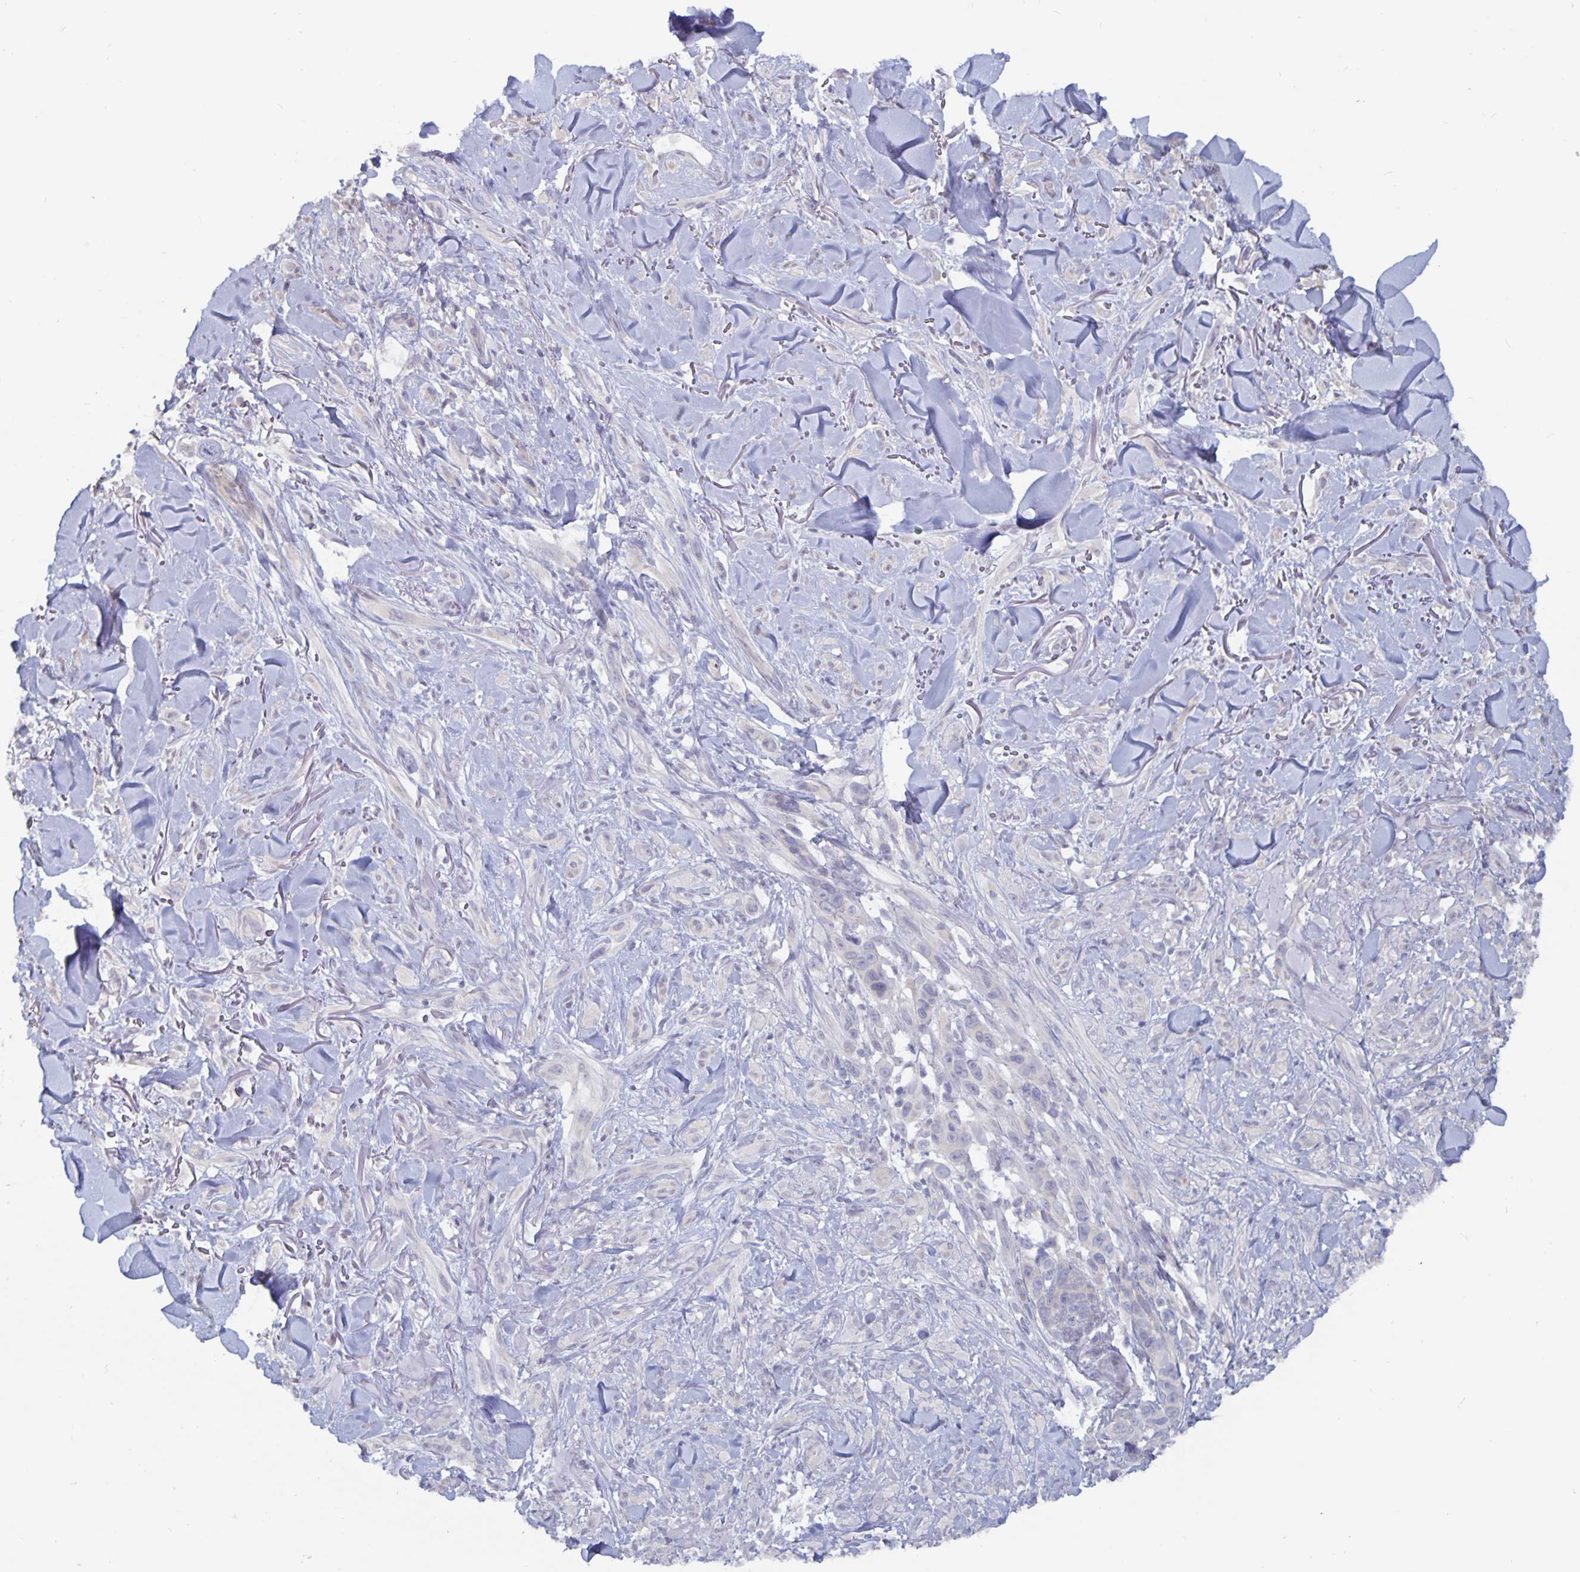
{"staining": {"intensity": "negative", "quantity": "none", "location": "none"}, "tissue": "melanoma", "cell_type": "Tumor cells", "image_type": "cancer", "snomed": [{"axis": "morphology", "description": "Malignant melanoma, NOS"}, {"axis": "topography", "description": "Skin"}], "caption": "DAB (3,3'-diaminobenzidine) immunohistochemical staining of melanoma reveals no significant expression in tumor cells.", "gene": "PLCB3", "patient": {"sex": "male", "age": 85}}